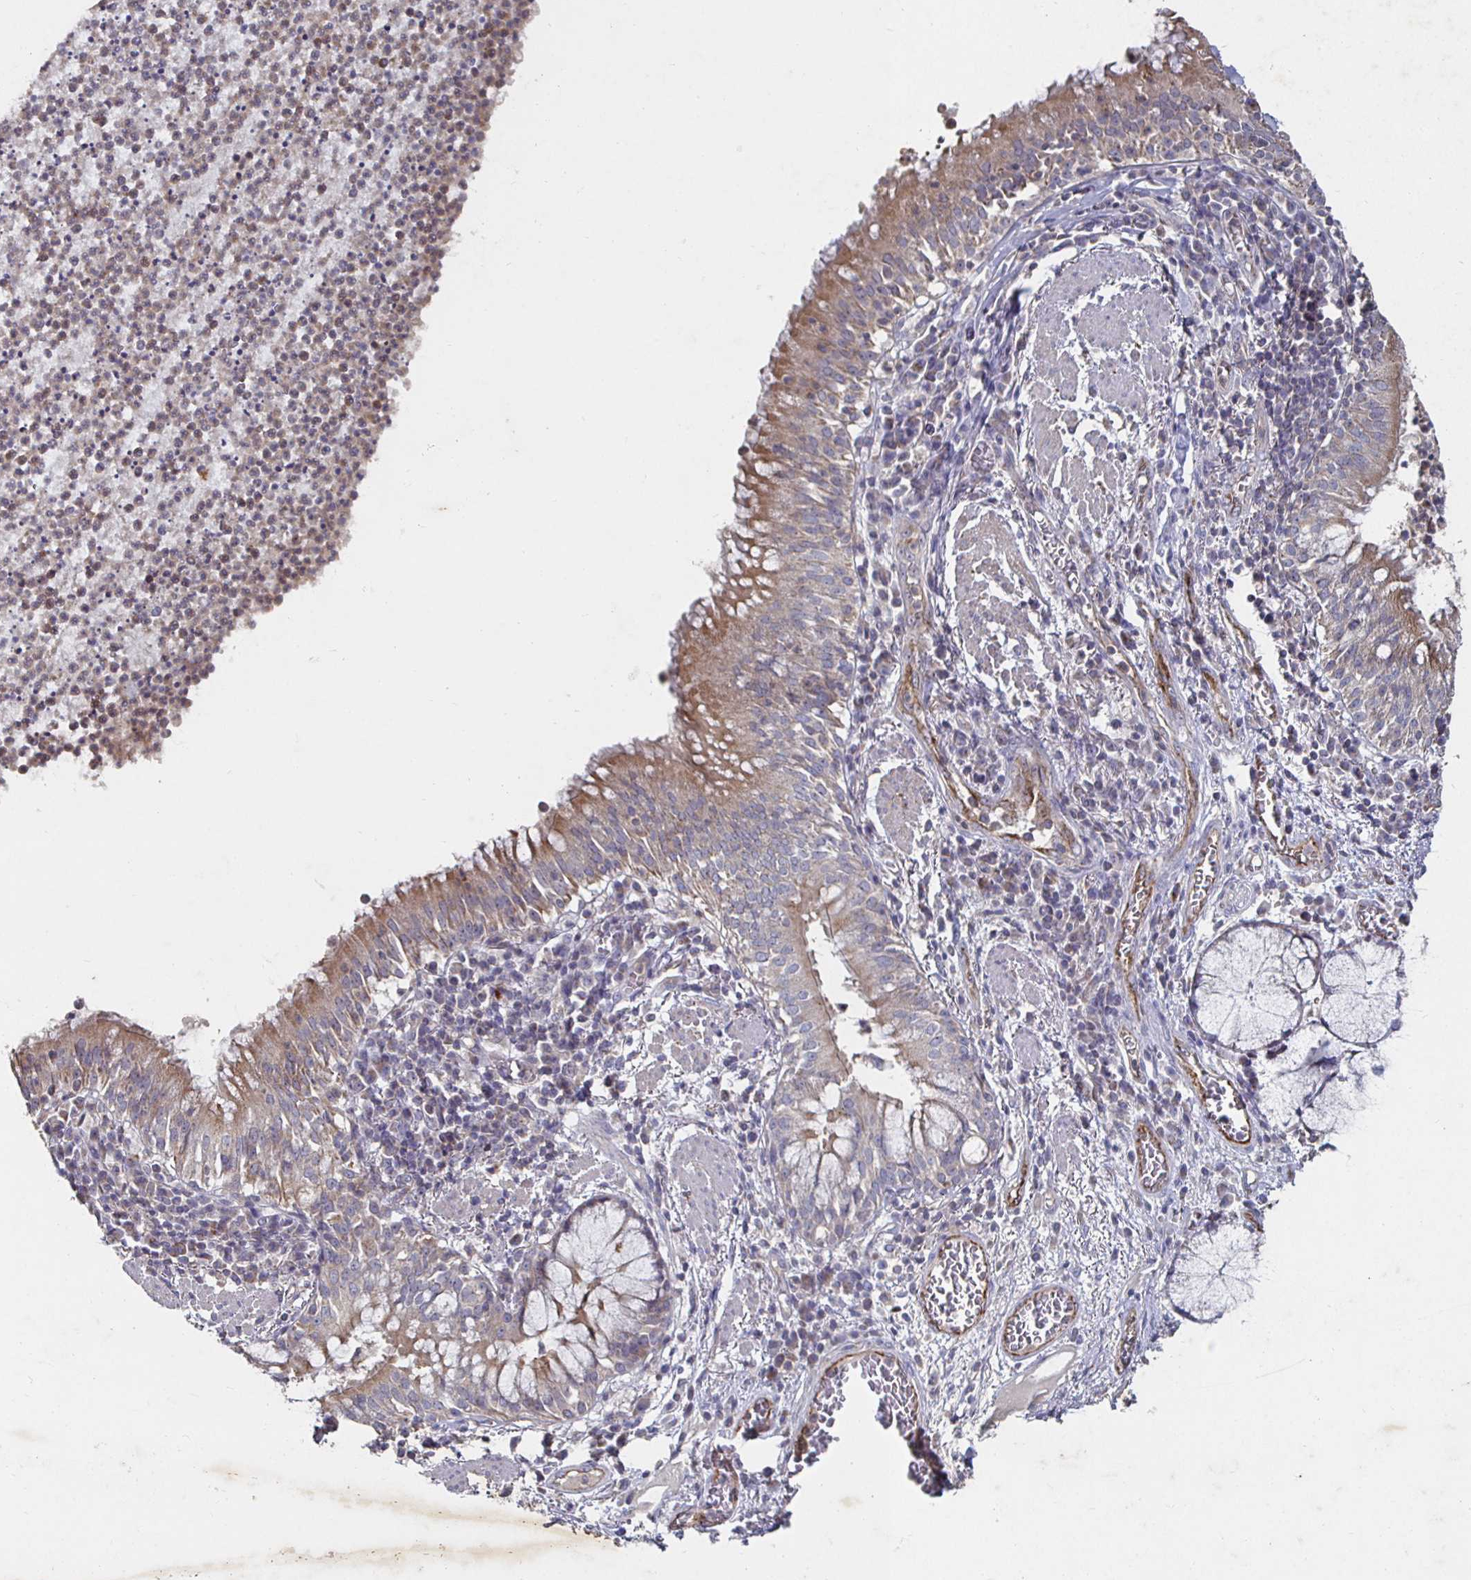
{"staining": {"intensity": "moderate", "quantity": ">75%", "location": "cytoplasmic/membranous"}, "tissue": "bronchus", "cell_type": "Respiratory epithelial cells", "image_type": "normal", "snomed": [{"axis": "morphology", "description": "Normal tissue, NOS"}, {"axis": "topography", "description": "Lymph node"}, {"axis": "topography", "description": "Bronchus"}], "caption": "Unremarkable bronchus exhibits moderate cytoplasmic/membranous expression in about >75% of respiratory epithelial cells.", "gene": "NRSN1", "patient": {"sex": "male", "age": 56}}